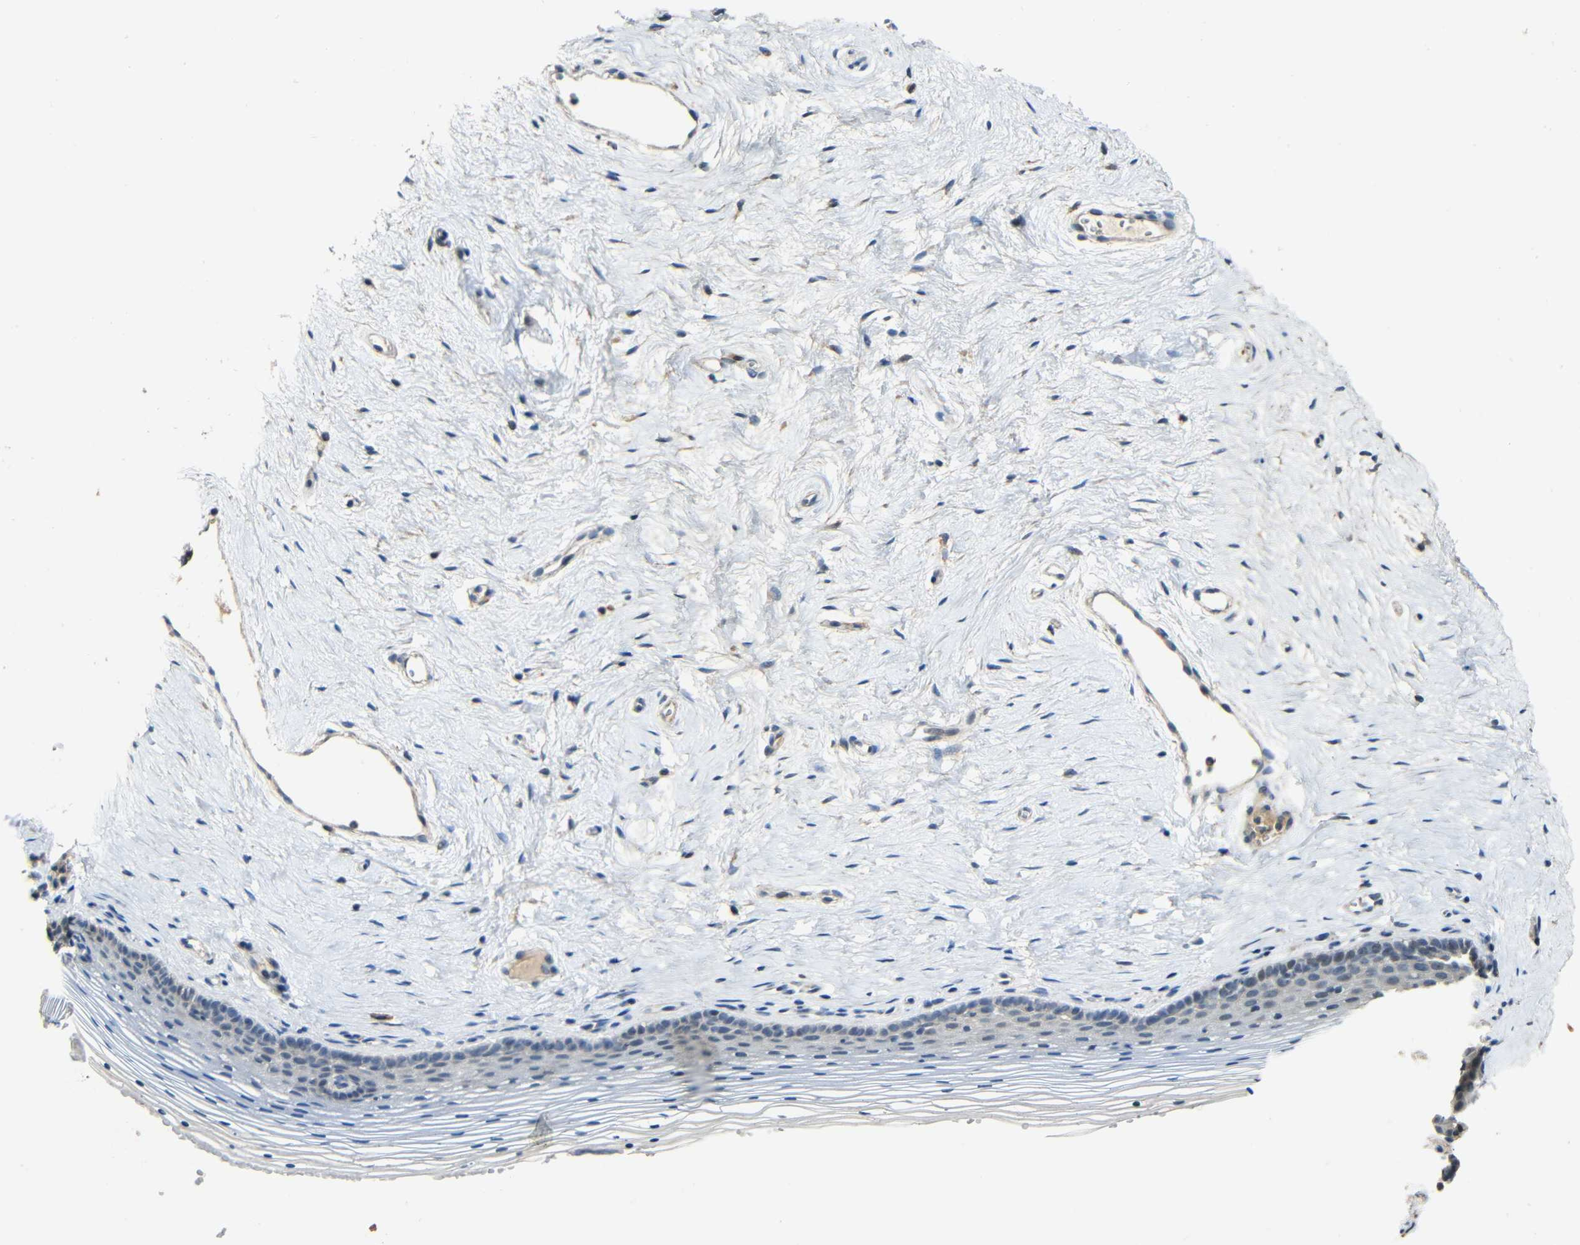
{"staining": {"intensity": "negative", "quantity": "none", "location": "none"}, "tissue": "vagina", "cell_type": "Squamous epithelial cells", "image_type": "normal", "snomed": [{"axis": "morphology", "description": "Normal tissue, NOS"}, {"axis": "topography", "description": "Vagina"}], "caption": "Immunohistochemistry (IHC) micrograph of normal vagina: vagina stained with DAB shows no significant protein positivity in squamous epithelial cells.", "gene": "KAZALD1", "patient": {"sex": "female", "age": 32}}